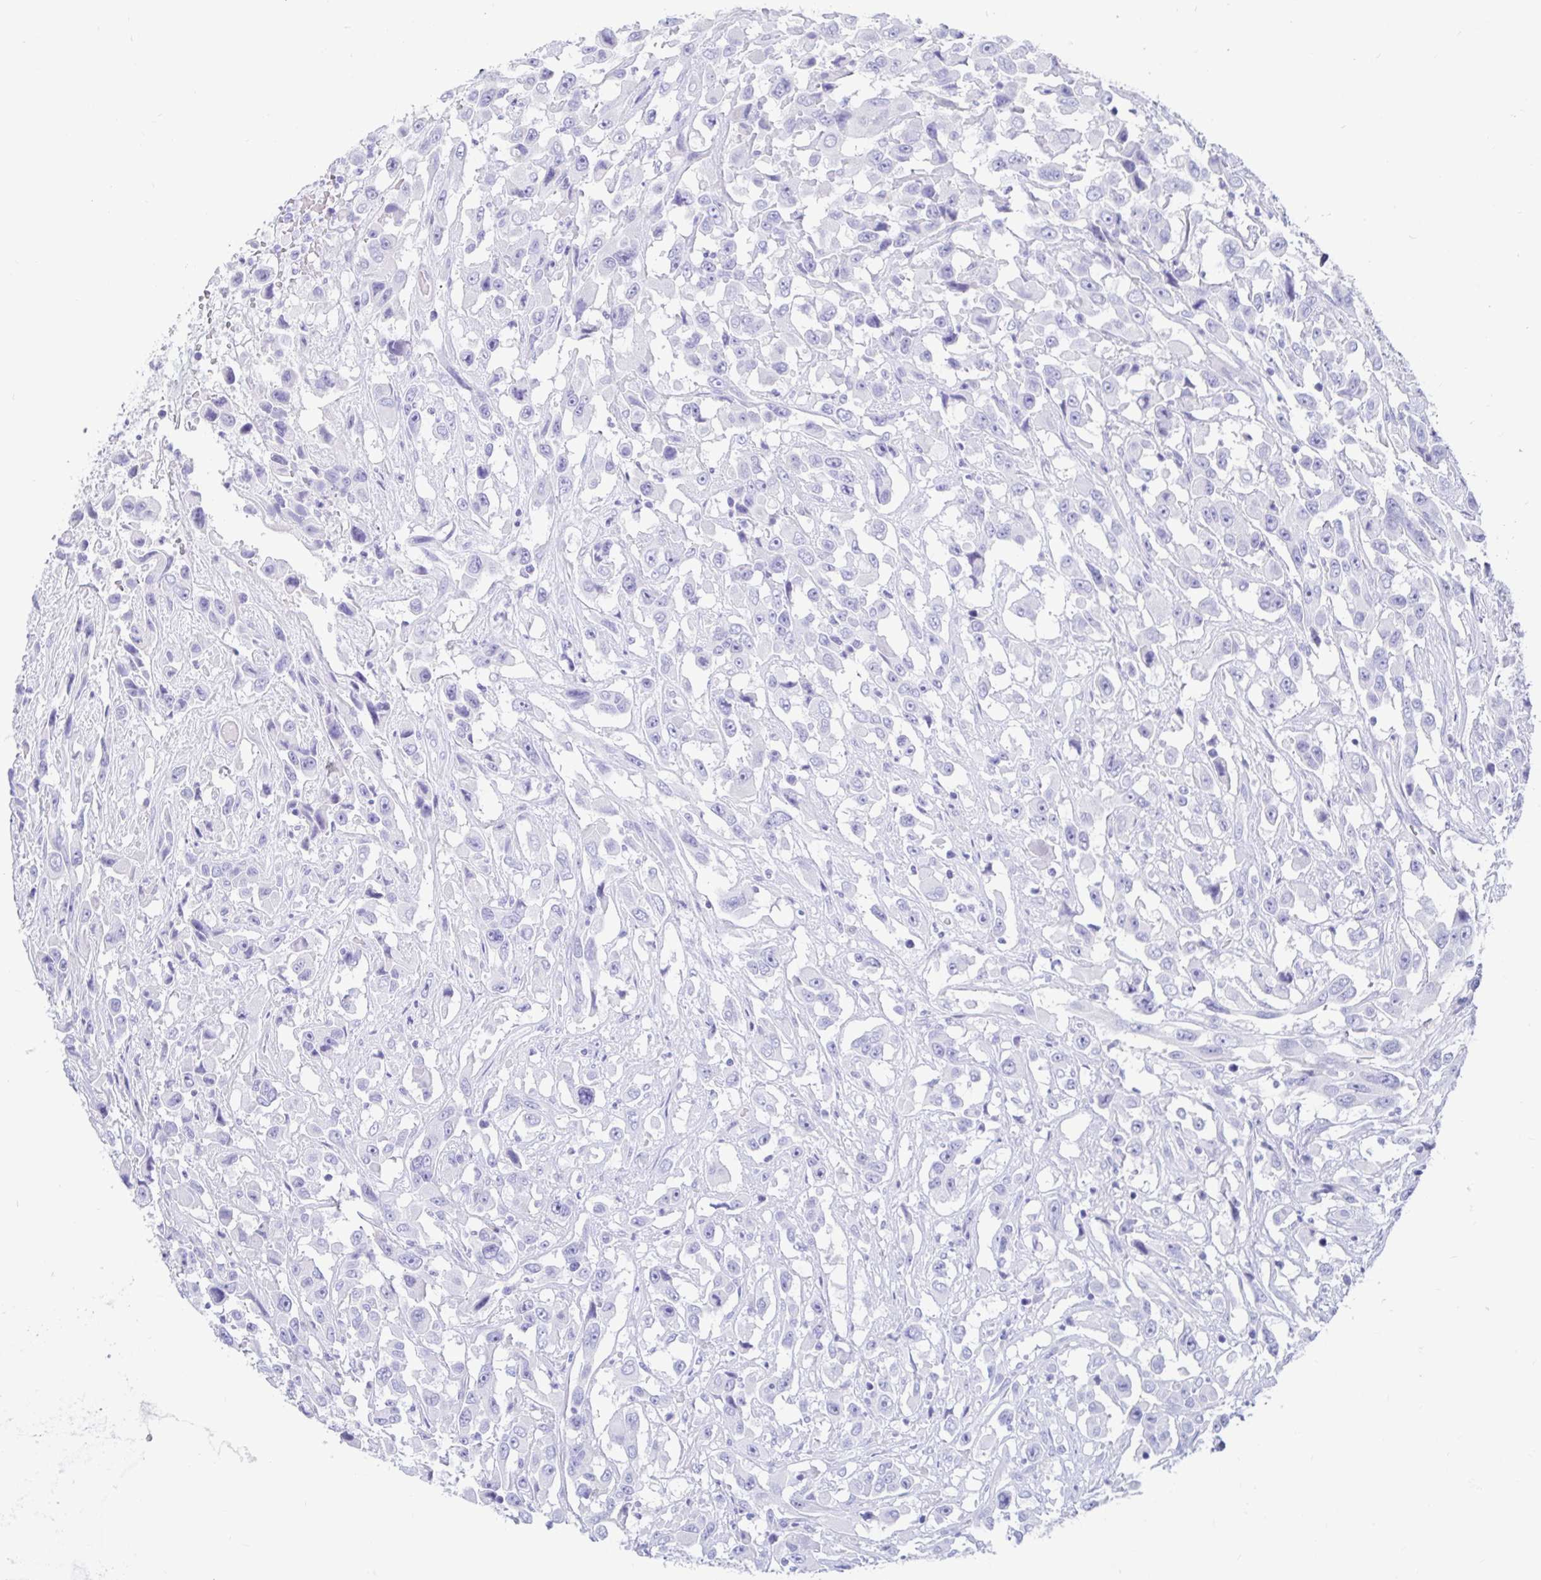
{"staining": {"intensity": "negative", "quantity": "none", "location": "none"}, "tissue": "urothelial cancer", "cell_type": "Tumor cells", "image_type": "cancer", "snomed": [{"axis": "morphology", "description": "Urothelial carcinoma, High grade"}, {"axis": "topography", "description": "Urinary bladder"}], "caption": "This image is of high-grade urothelial carcinoma stained with IHC to label a protein in brown with the nuclei are counter-stained blue. There is no expression in tumor cells. (DAB (3,3'-diaminobenzidine) immunohistochemistry (IHC), high magnification).", "gene": "ZPBP2", "patient": {"sex": "male", "age": 53}}